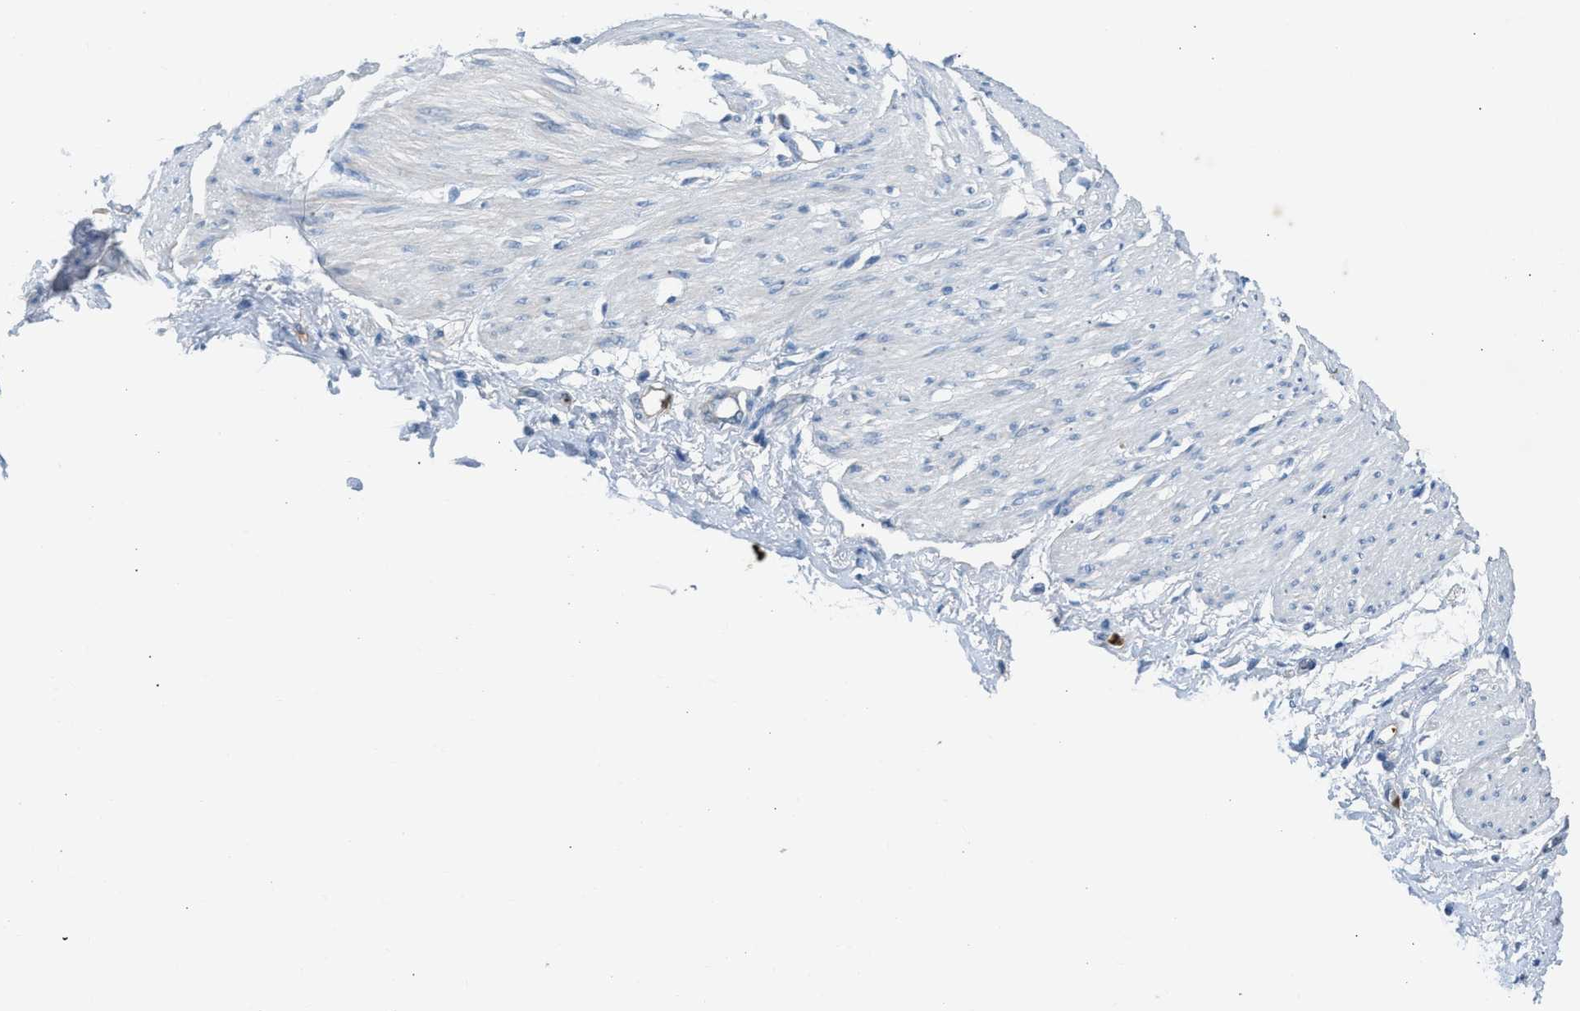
{"staining": {"intensity": "negative", "quantity": "none", "location": "none"}, "tissue": "adipose tissue", "cell_type": "Adipocytes", "image_type": "normal", "snomed": [{"axis": "morphology", "description": "Normal tissue, NOS"}, {"axis": "morphology", "description": "Adenocarcinoma, NOS"}, {"axis": "topography", "description": "Colon"}, {"axis": "topography", "description": "Peripheral nerve tissue"}], "caption": "Immunohistochemical staining of unremarkable adipose tissue shows no significant expression in adipocytes. (DAB immunohistochemistry with hematoxylin counter stain).", "gene": "CFAP77", "patient": {"sex": "male", "age": 14}}